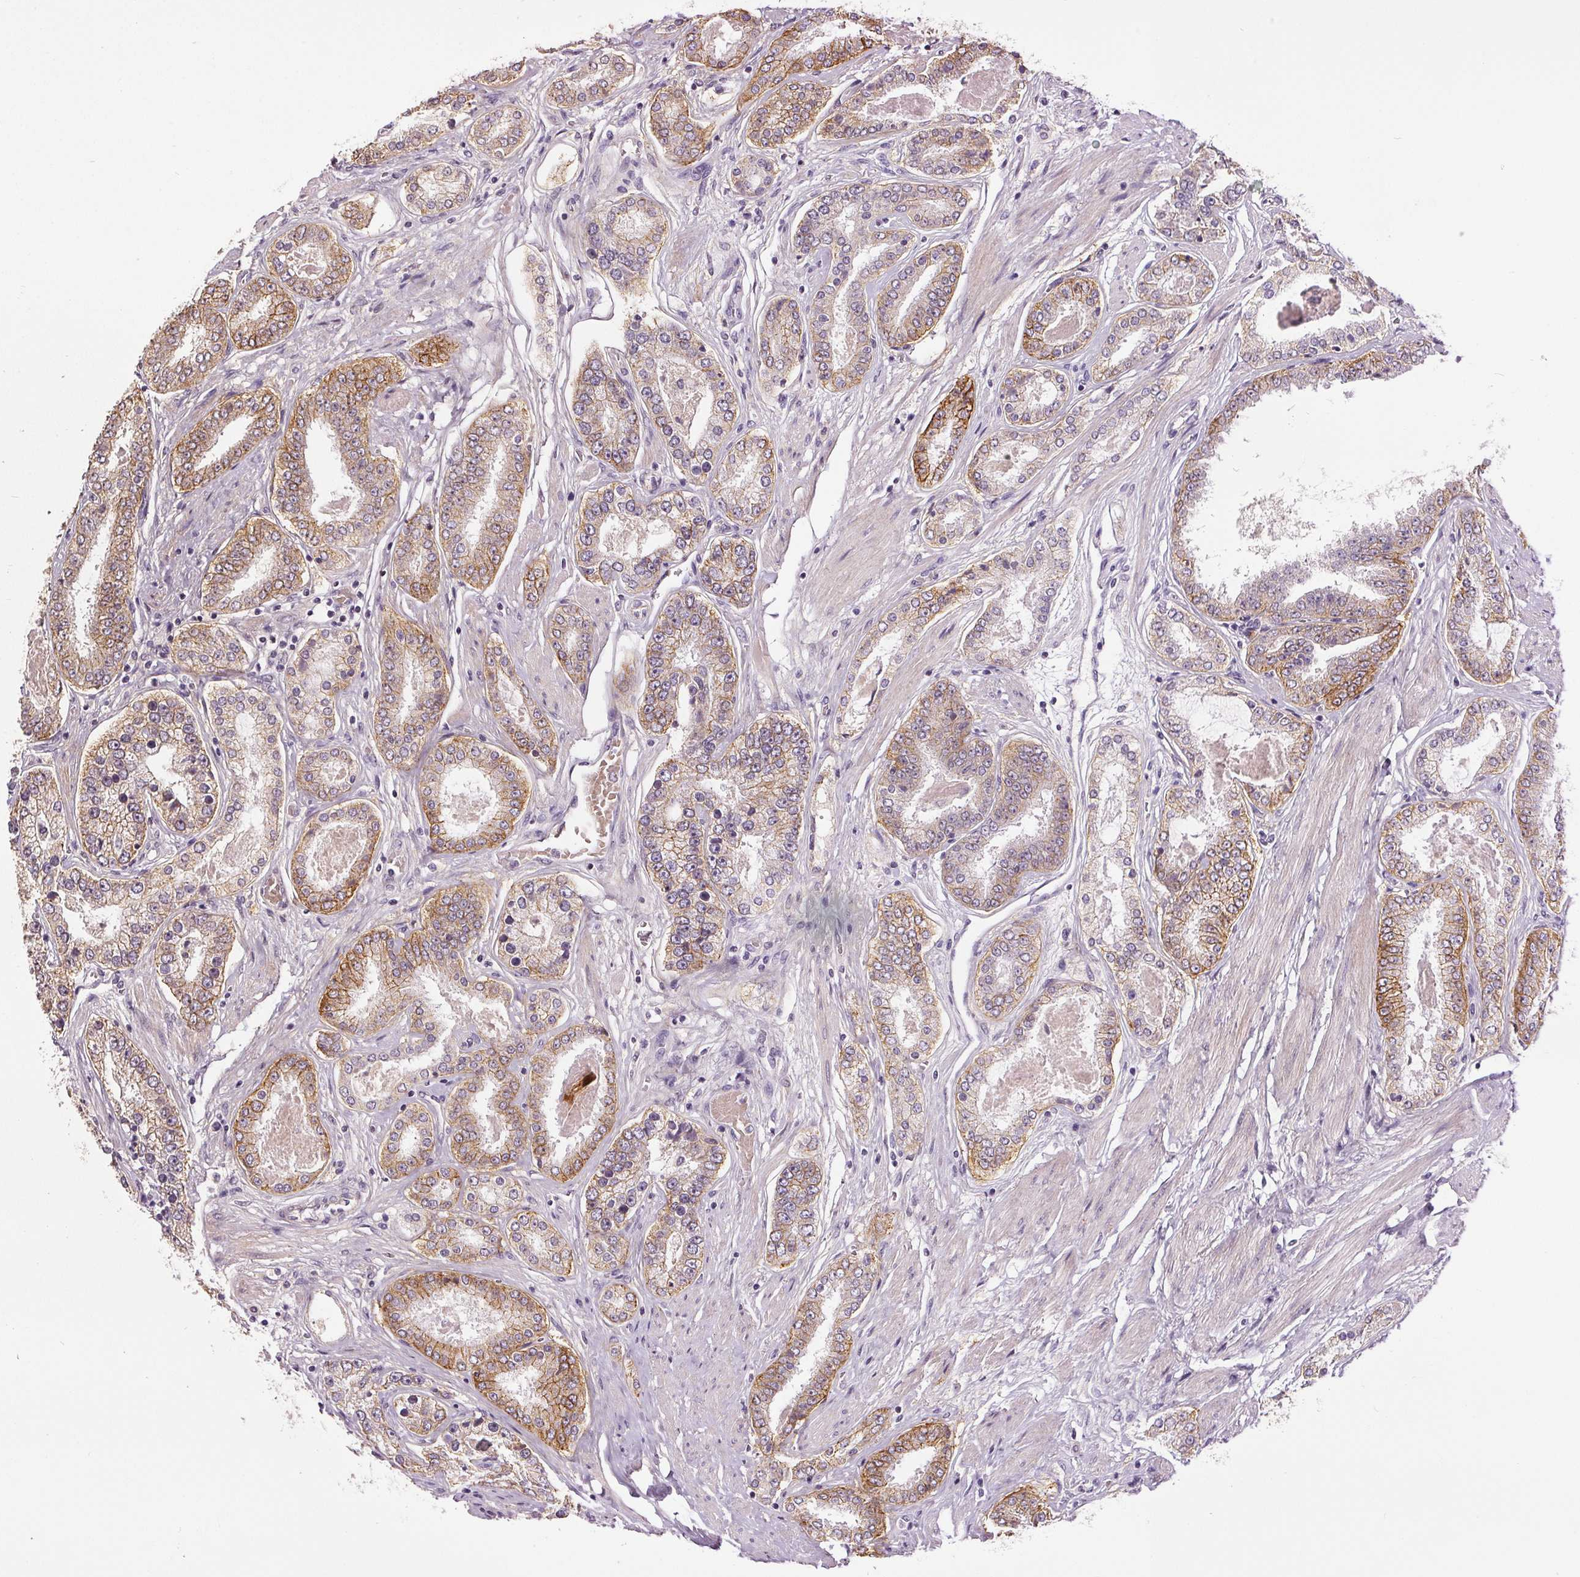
{"staining": {"intensity": "moderate", "quantity": "25%-75%", "location": "cytoplasmic/membranous"}, "tissue": "prostate cancer", "cell_type": "Tumor cells", "image_type": "cancer", "snomed": [{"axis": "morphology", "description": "Adenocarcinoma, High grade"}, {"axis": "topography", "description": "Prostate"}], "caption": "Tumor cells exhibit moderate cytoplasmic/membranous expression in approximately 25%-75% of cells in prostate cancer (high-grade adenocarcinoma). The protein of interest is shown in brown color, while the nuclei are stained blue.", "gene": "EPHB3", "patient": {"sex": "male", "age": 63}}